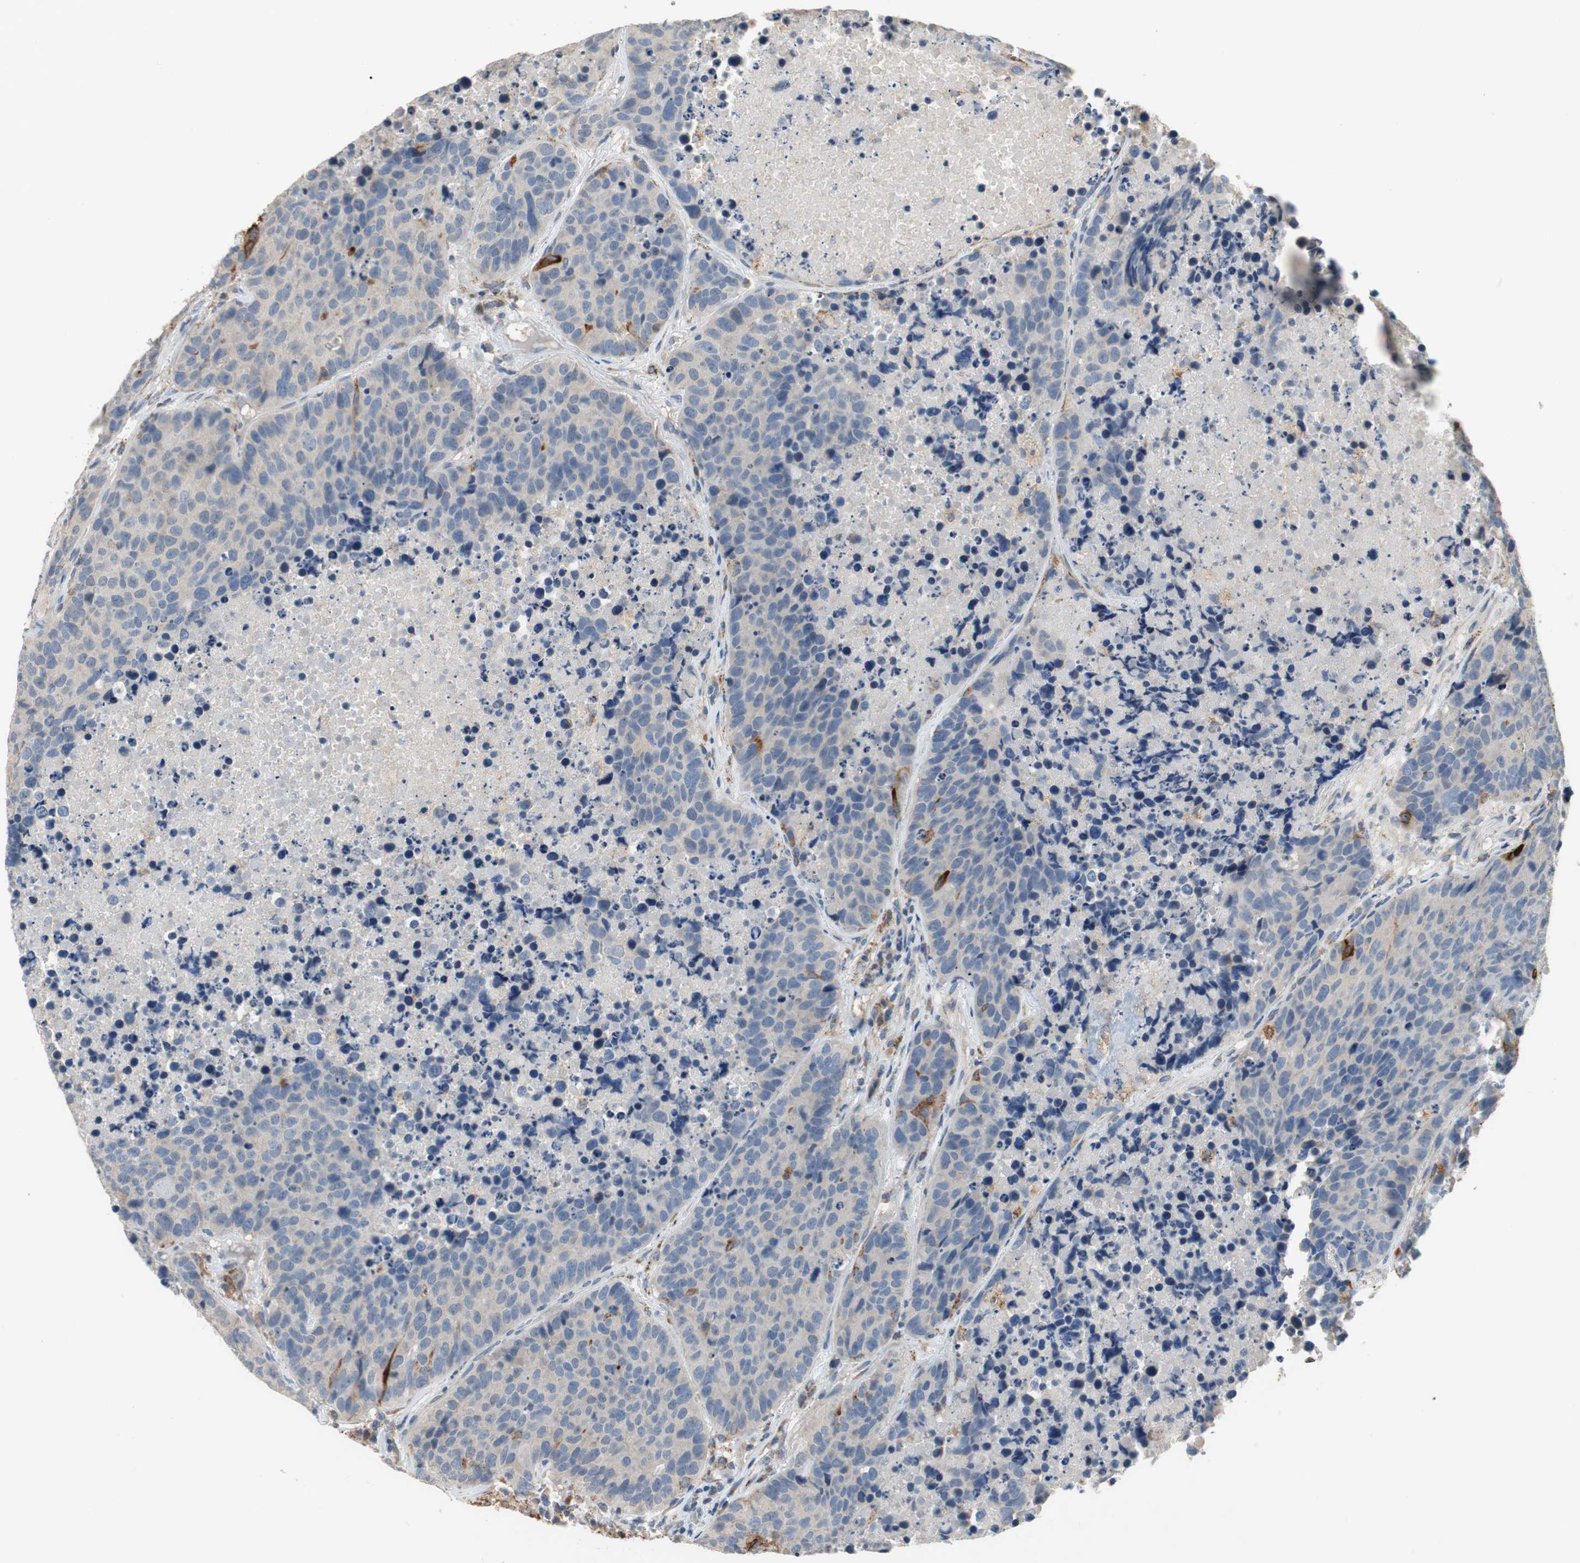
{"staining": {"intensity": "negative", "quantity": "none", "location": "none"}, "tissue": "carcinoid", "cell_type": "Tumor cells", "image_type": "cancer", "snomed": [{"axis": "morphology", "description": "Carcinoid, malignant, NOS"}, {"axis": "topography", "description": "Lung"}], "caption": "Malignant carcinoid was stained to show a protein in brown. There is no significant expression in tumor cells.", "gene": "ALPL", "patient": {"sex": "male", "age": 60}}